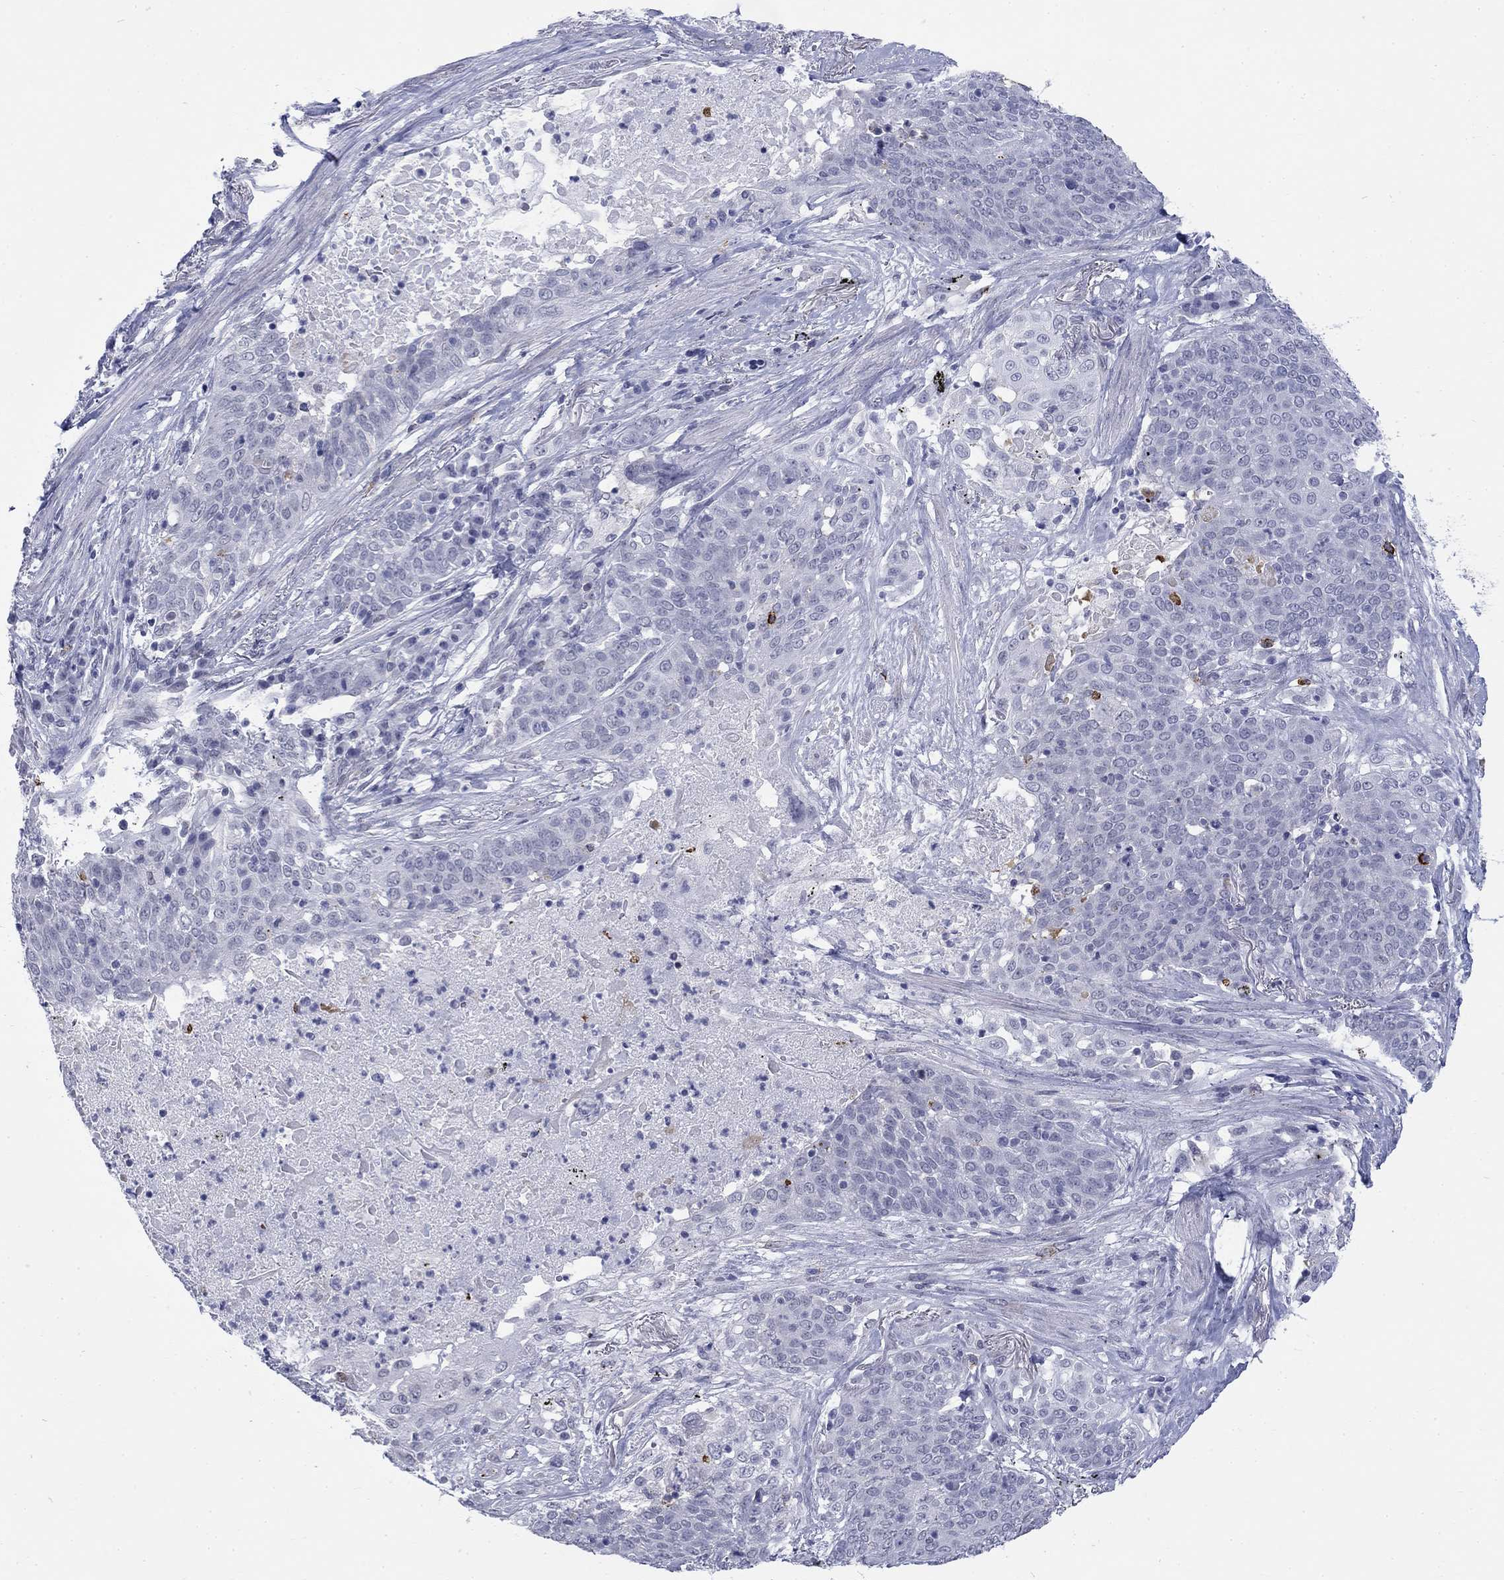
{"staining": {"intensity": "negative", "quantity": "none", "location": "none"}, "tissue": "lung cancer", "cell_type": "Tumor cells", "image_type": "cancer", "snomed": [{"axis": "morphology", "description": "Squamous cell carcinoma, NOS"}, {"axis": "topography", "description": "Lung"}], "caption": "This is an immunohistochemistry (IHC) image of lung squamous cell carcinoma. There is no positivity in tumor cells.", "gene": "ECEL1", "patient": {"sex": "male", "age": 82}}